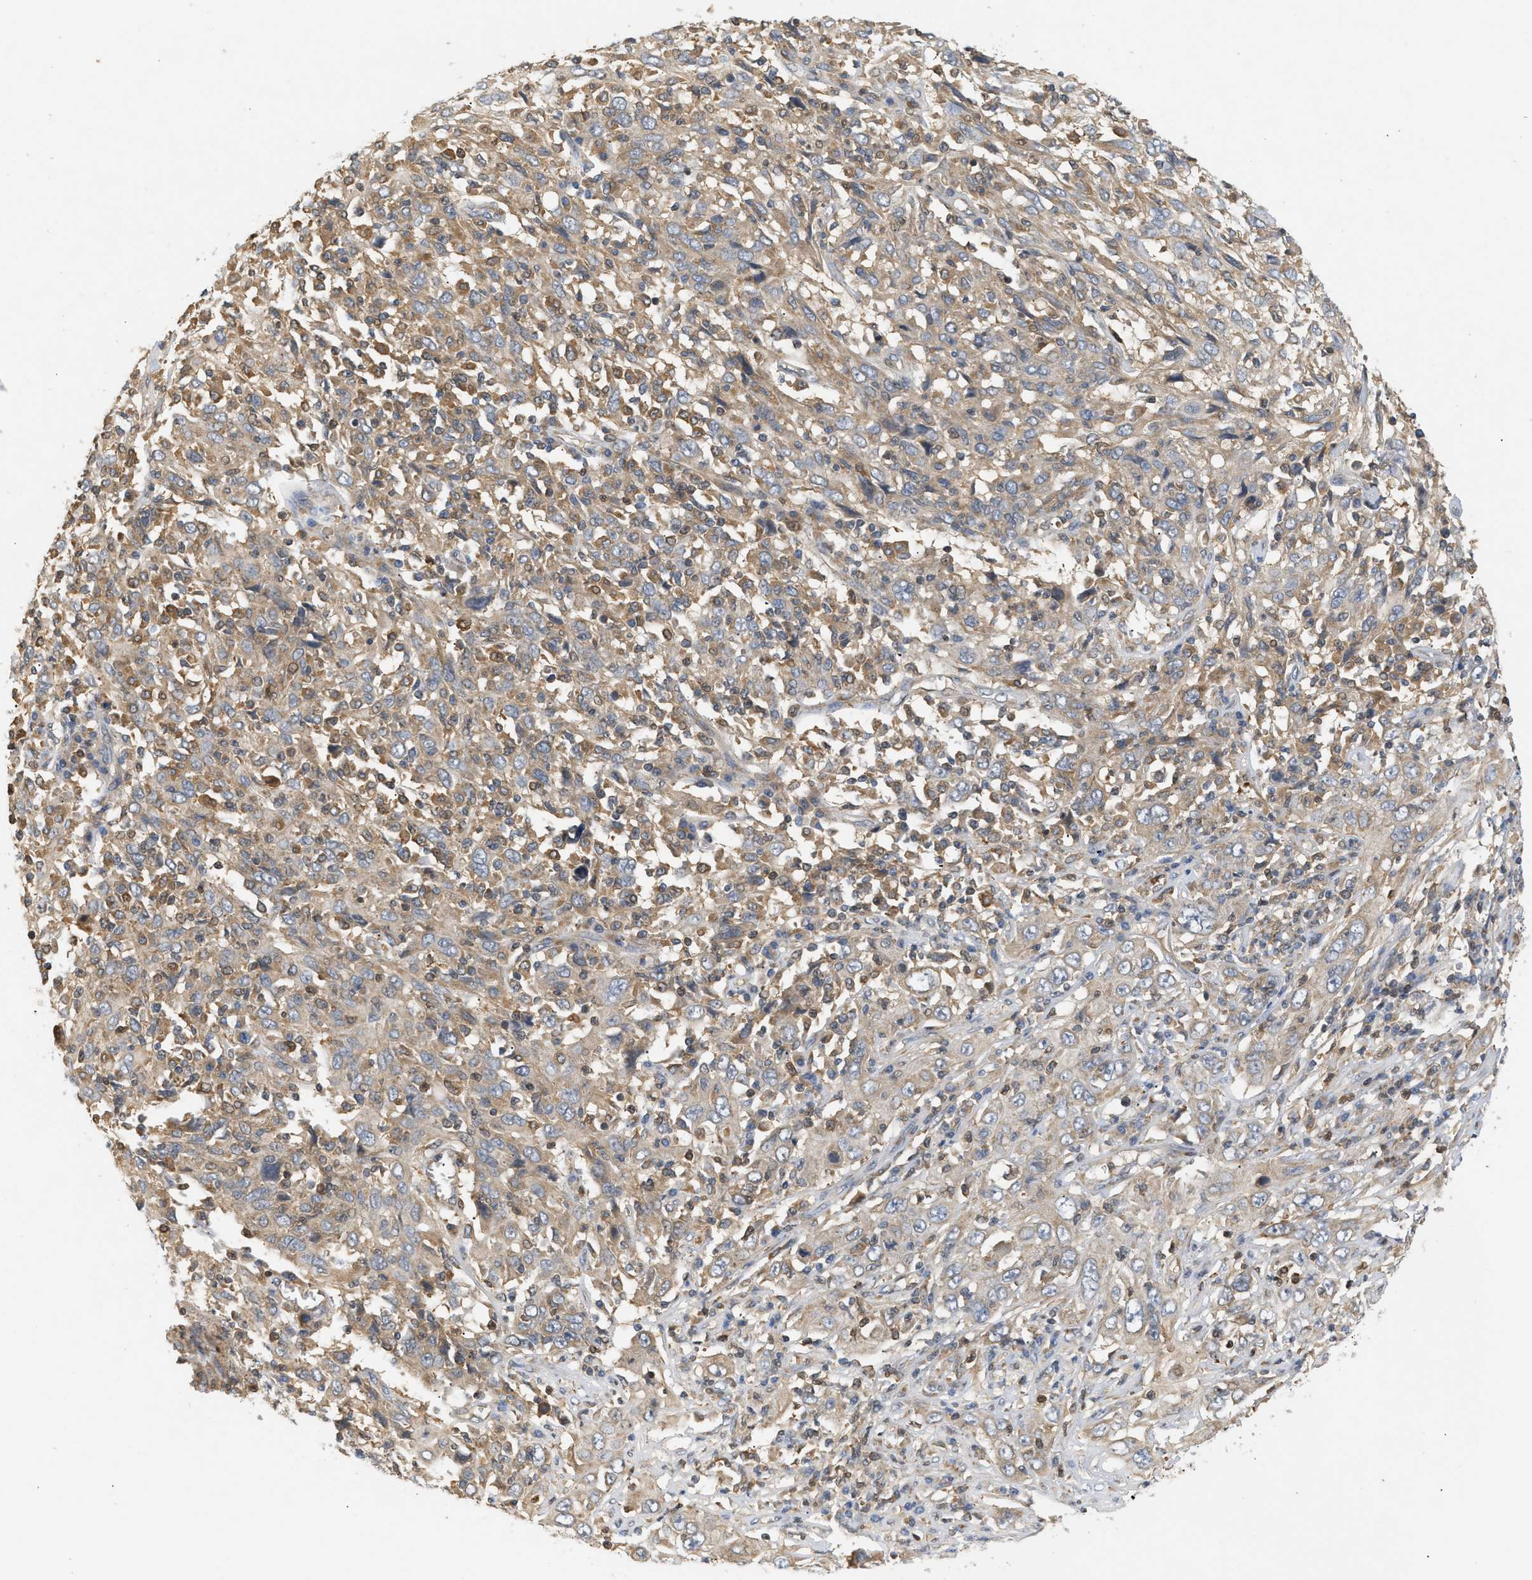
{"staining": {"intensity": "weak", "quantity": ">75%", "location": "cytoplasmic/membranous"}, "tissue": "cervical cancer", "cell_type": "Tumor cells", "image_type": "cancer", "snomed": [{"axis": "morphology", "description": "Squamous cell carcinoma, NOS"}, {"axis": "topography", "description": "Cervix"}], "caption": "Immunohistochemistry (IHC) of human cervical cancer (squamous cell carcinoma) demonstrates low levels of weak cytoplasmic/membranous positivity in about >75% of tumor cells.", "gene": "FARS2", "patient": {"sex": "female", "age": 46}}